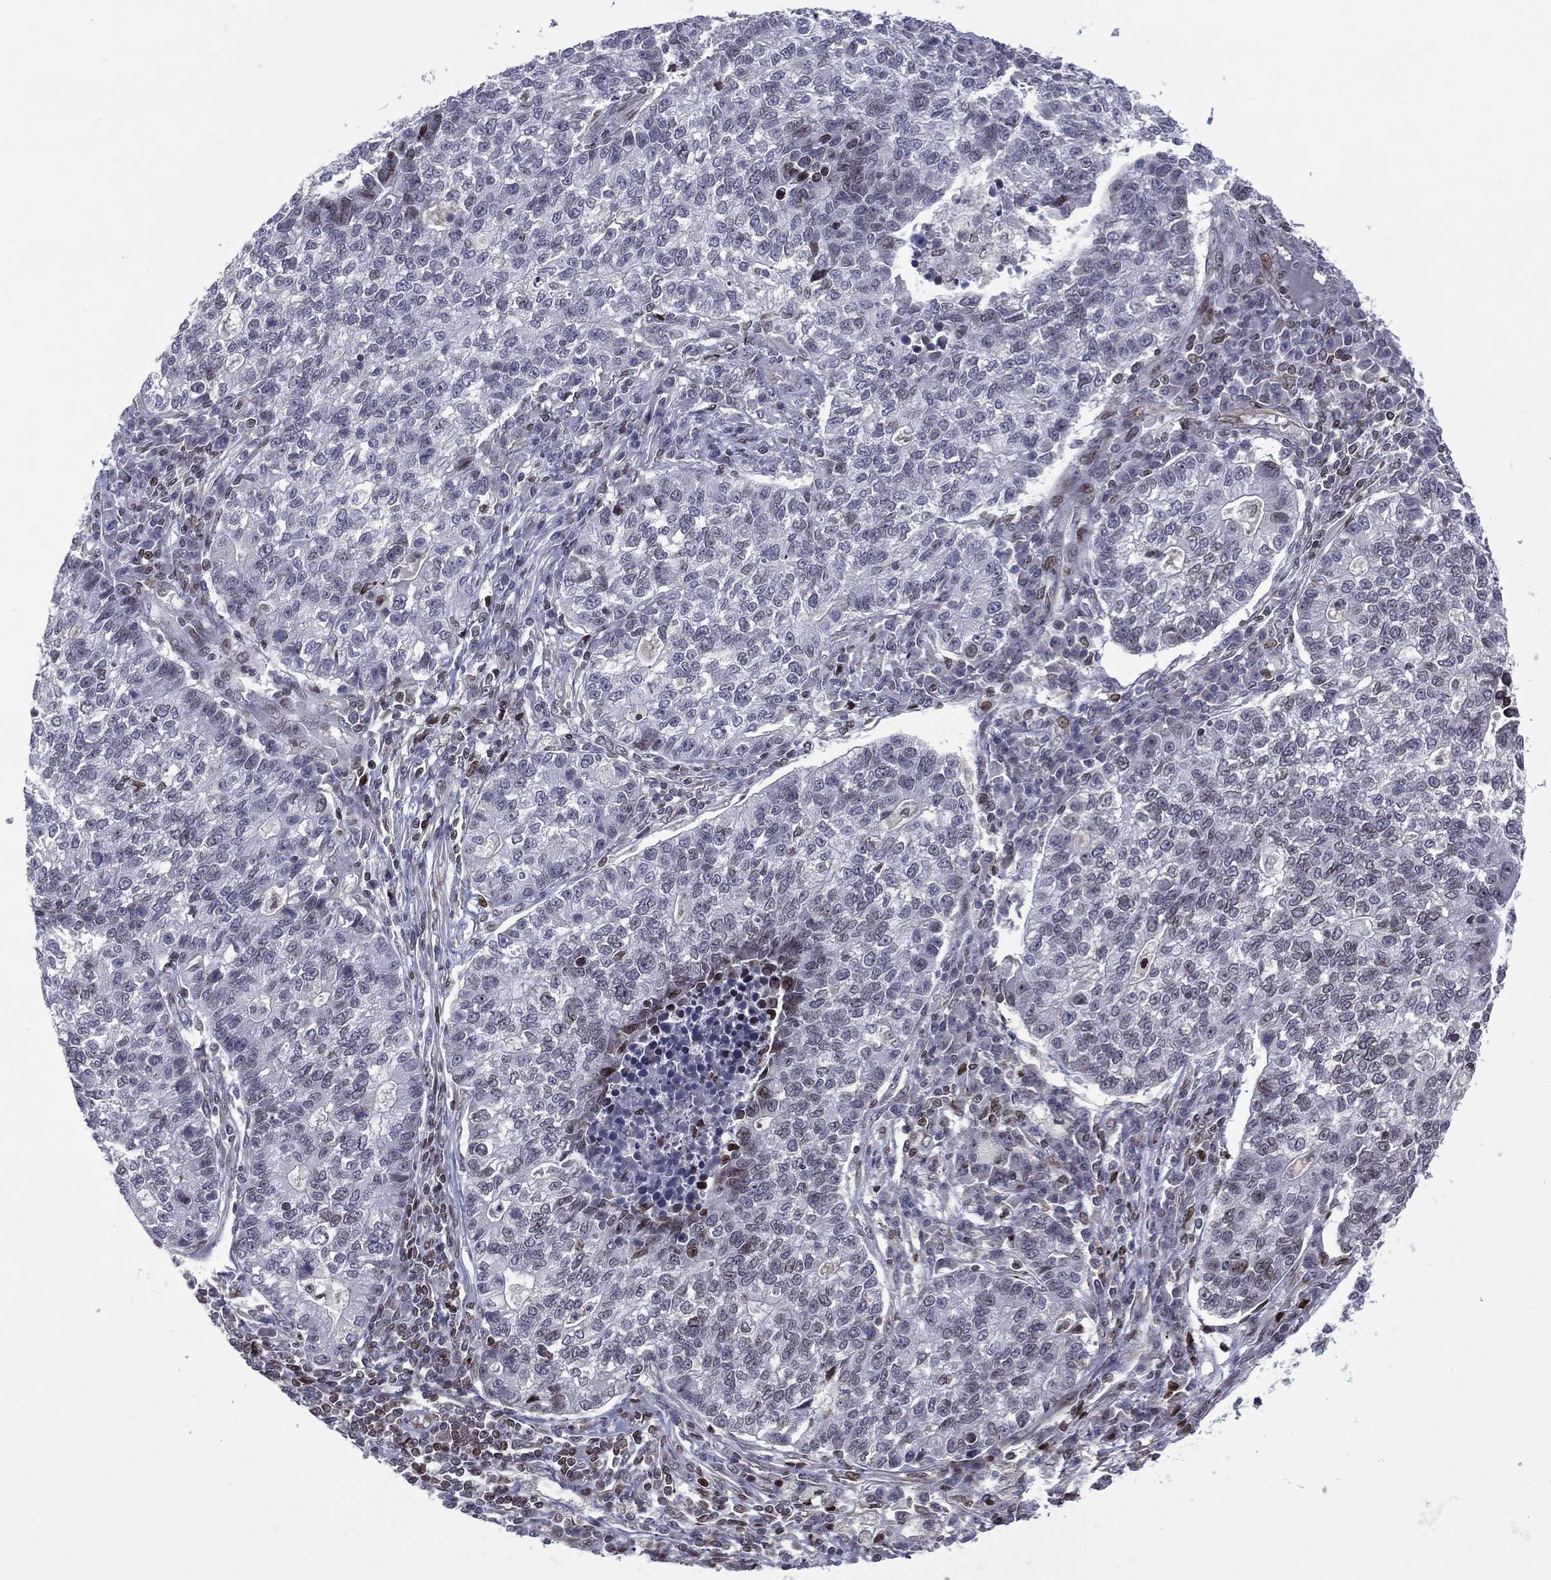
{"staining": {"intensity": "negative", "quantity": "none", "location": "none"}, "tissue": "lung cancer", "cell_type": "Tumor cells", "image_type": "cancer", "snomed": [{"axis": "morphology", "description": "Adenocarcinoma, NOS"}, {"axis": "topography", "description": "Lung"}], "caption": "IHC micrograph of neoplastic tissue: human lung cancer stained with DAB (3,3'-diaminobenzidine) shows no significant protein staining in tumor cells.", "gene": "DBF4B", "patient": {"sex": "male", "age": 57}}